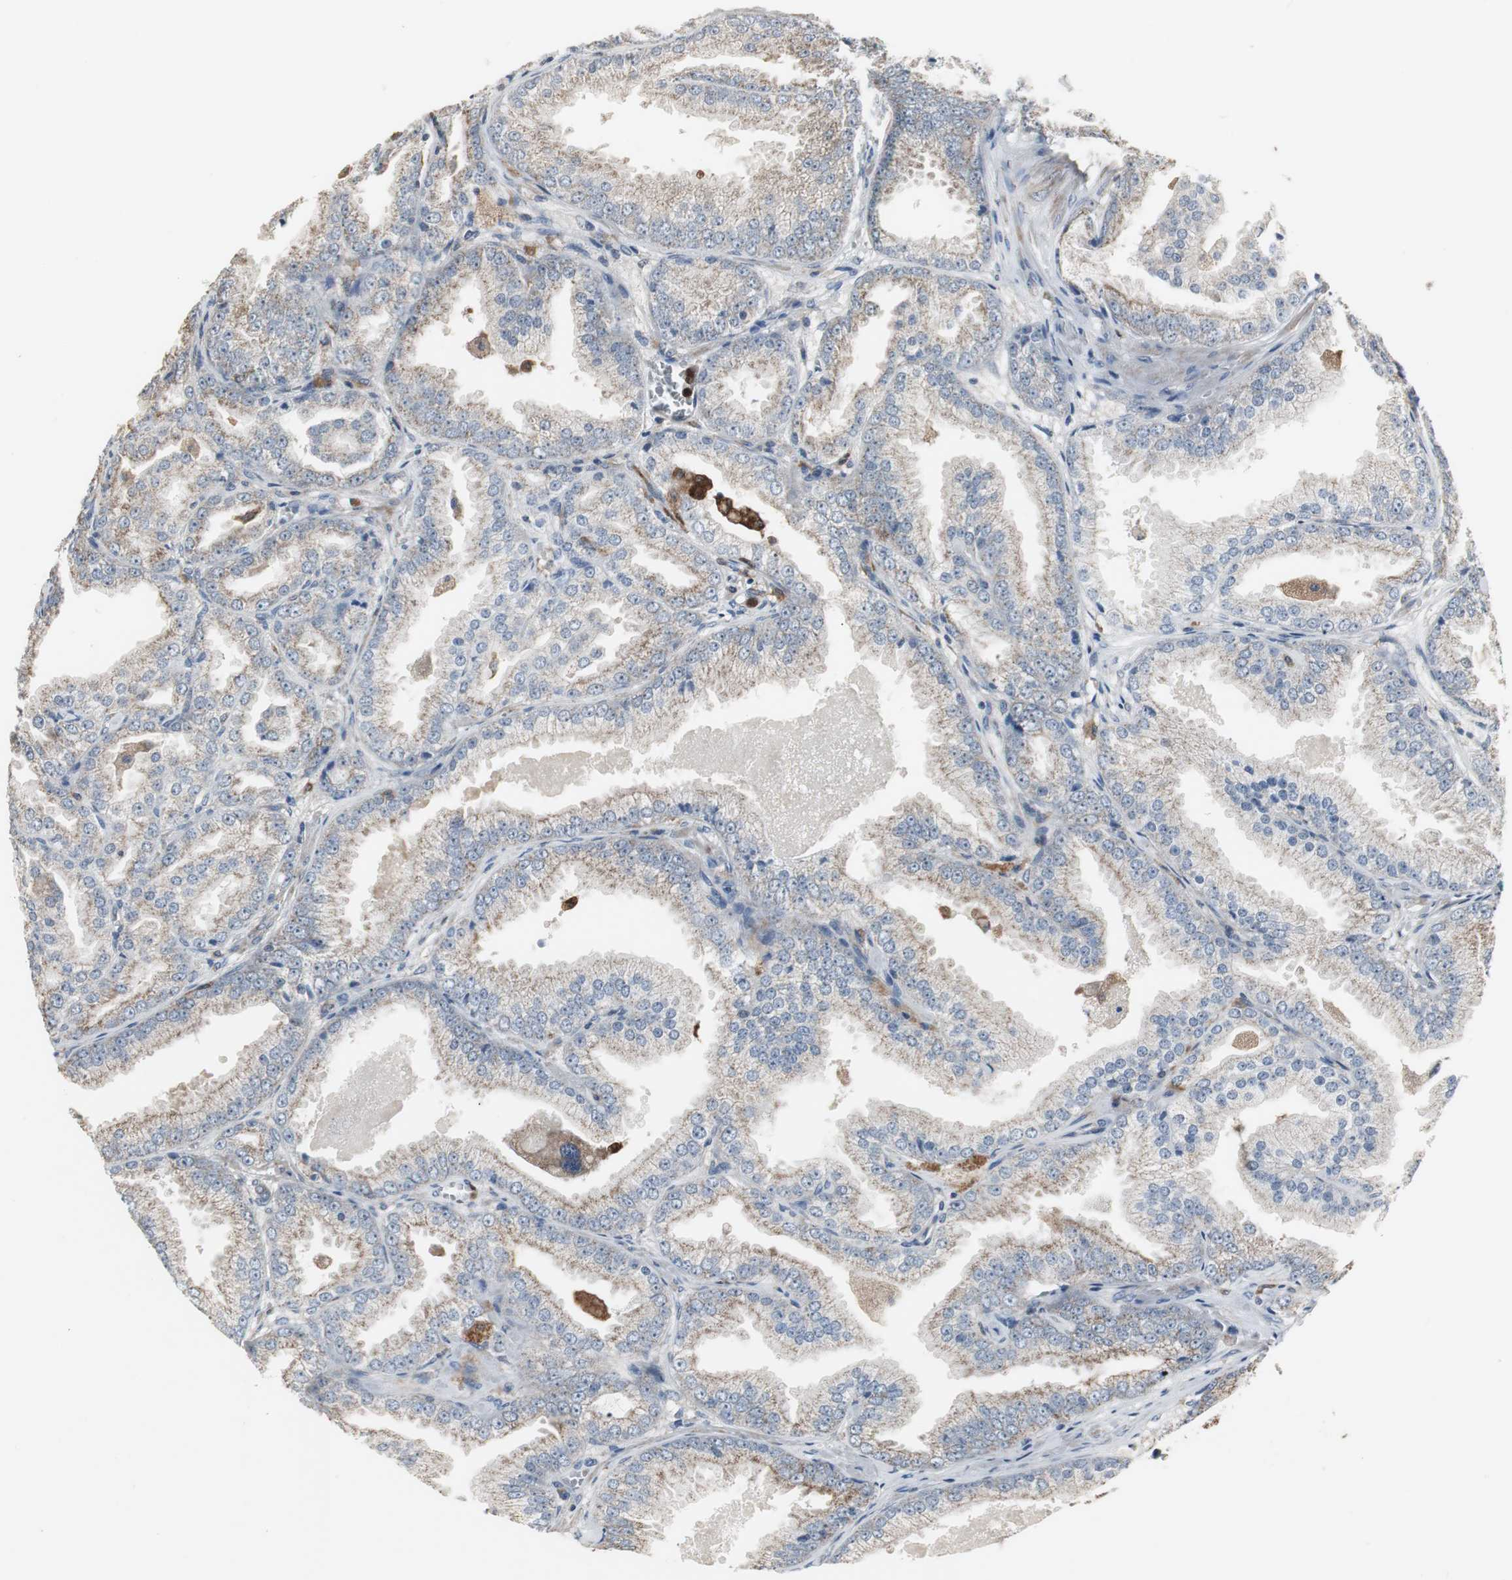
{"staining": {"intensity": "weak", "quantity": ">75%", "location": "cytoplasmic/membranous"}, "tissue": "prostate cancer", "cell_type": "Tumor cells", "image_type": "cancer", "snomed": [{"axis": "morphology", "description": "Adenocarcinoma, High grade"}, {"axis": "topography", "description": "Prostate"}], "caption": "High-grade adenocarcinoma (prostate) tissue shows weak cytoplasmic/membranous positivity in approximately >75% of tumor cells, visualized by immunohistochemistry.", "gene": "NCF2", "patient": {"sex": "male", "age": 61}}